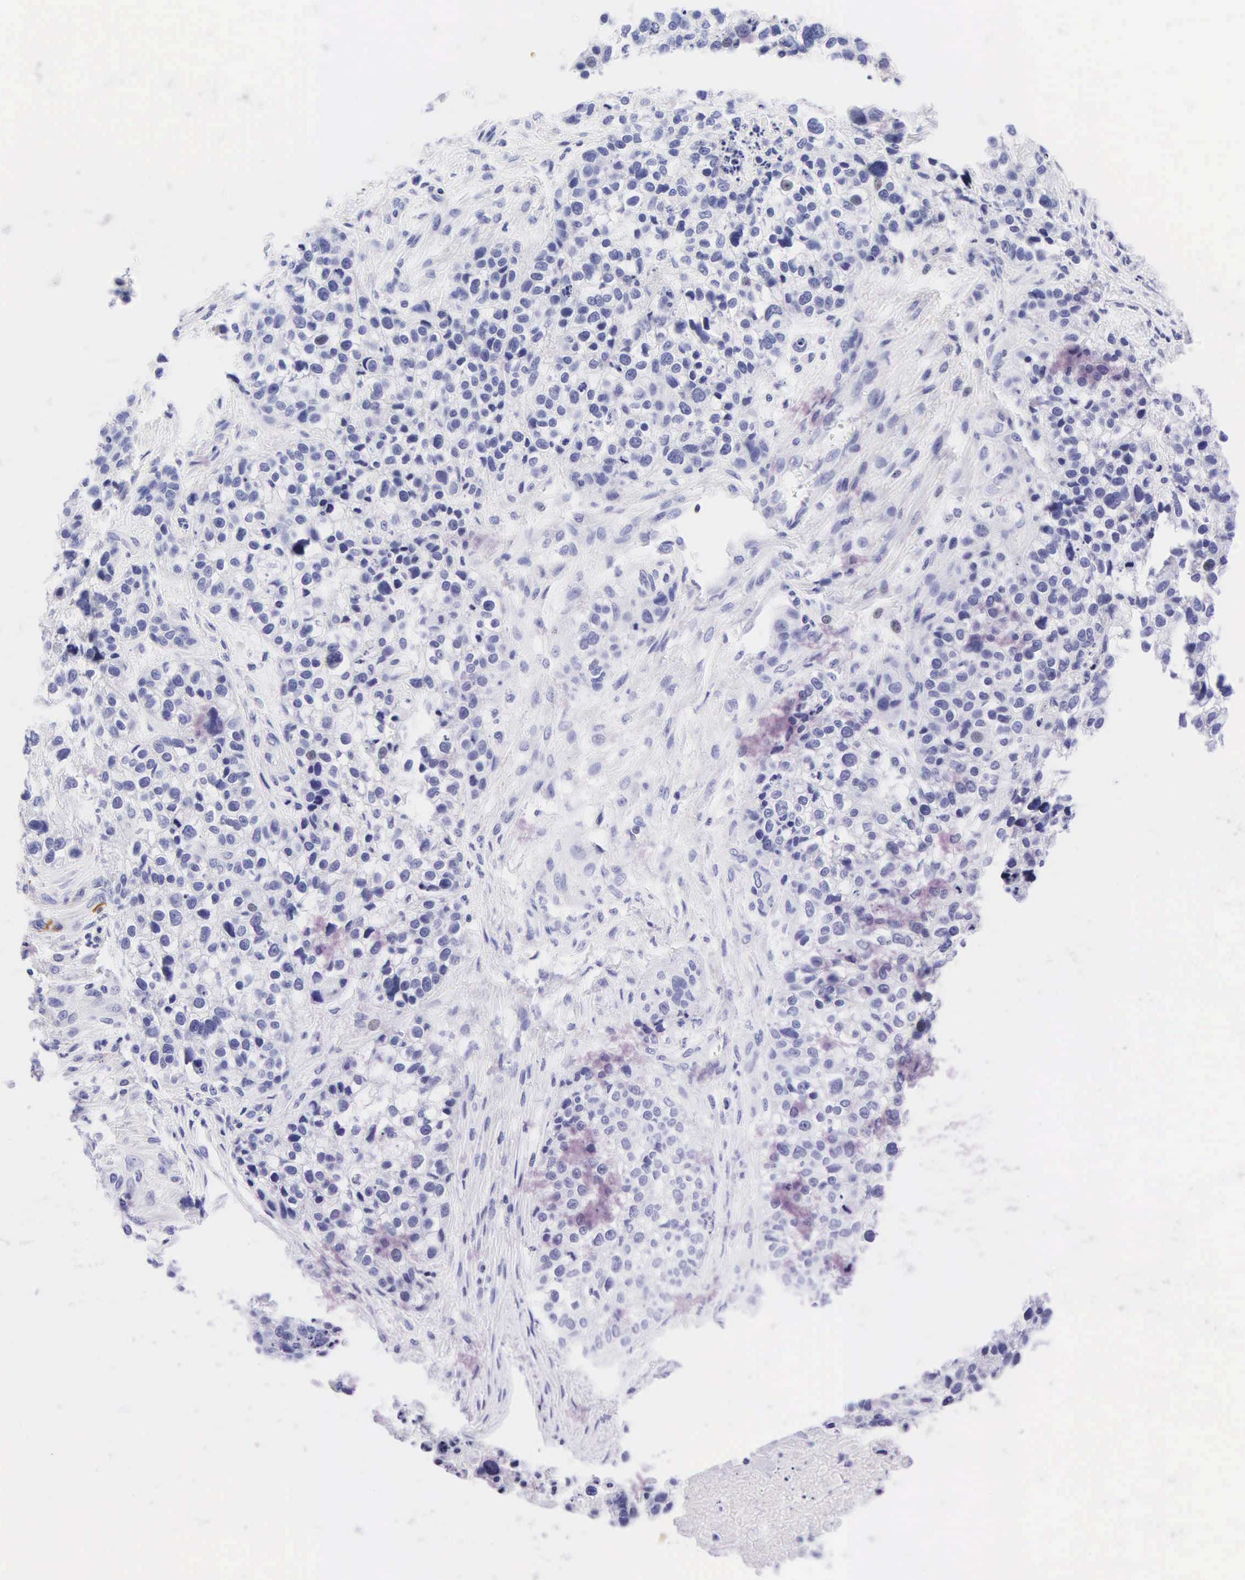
{"staining": {"intensity": "negative", "quantity": "none", "location": "none"}, "tissue": "lung cancer", "cell_type": "Tumor cells", "image_type": "cancer", "snomed": [{"axis": "morphology", "description": "Squamous cell carcinoma, NOS"}, {"axis": "topography", "description": "Lymph node"}, {"axis": "topography", "description": "Lung"}], "caption": "The photomicrograph shows no staining of tumor cells in lung cancer (squamous cell carcinoma).", "gene": "DES", "patient": {"sex": "male", "age": 74}}